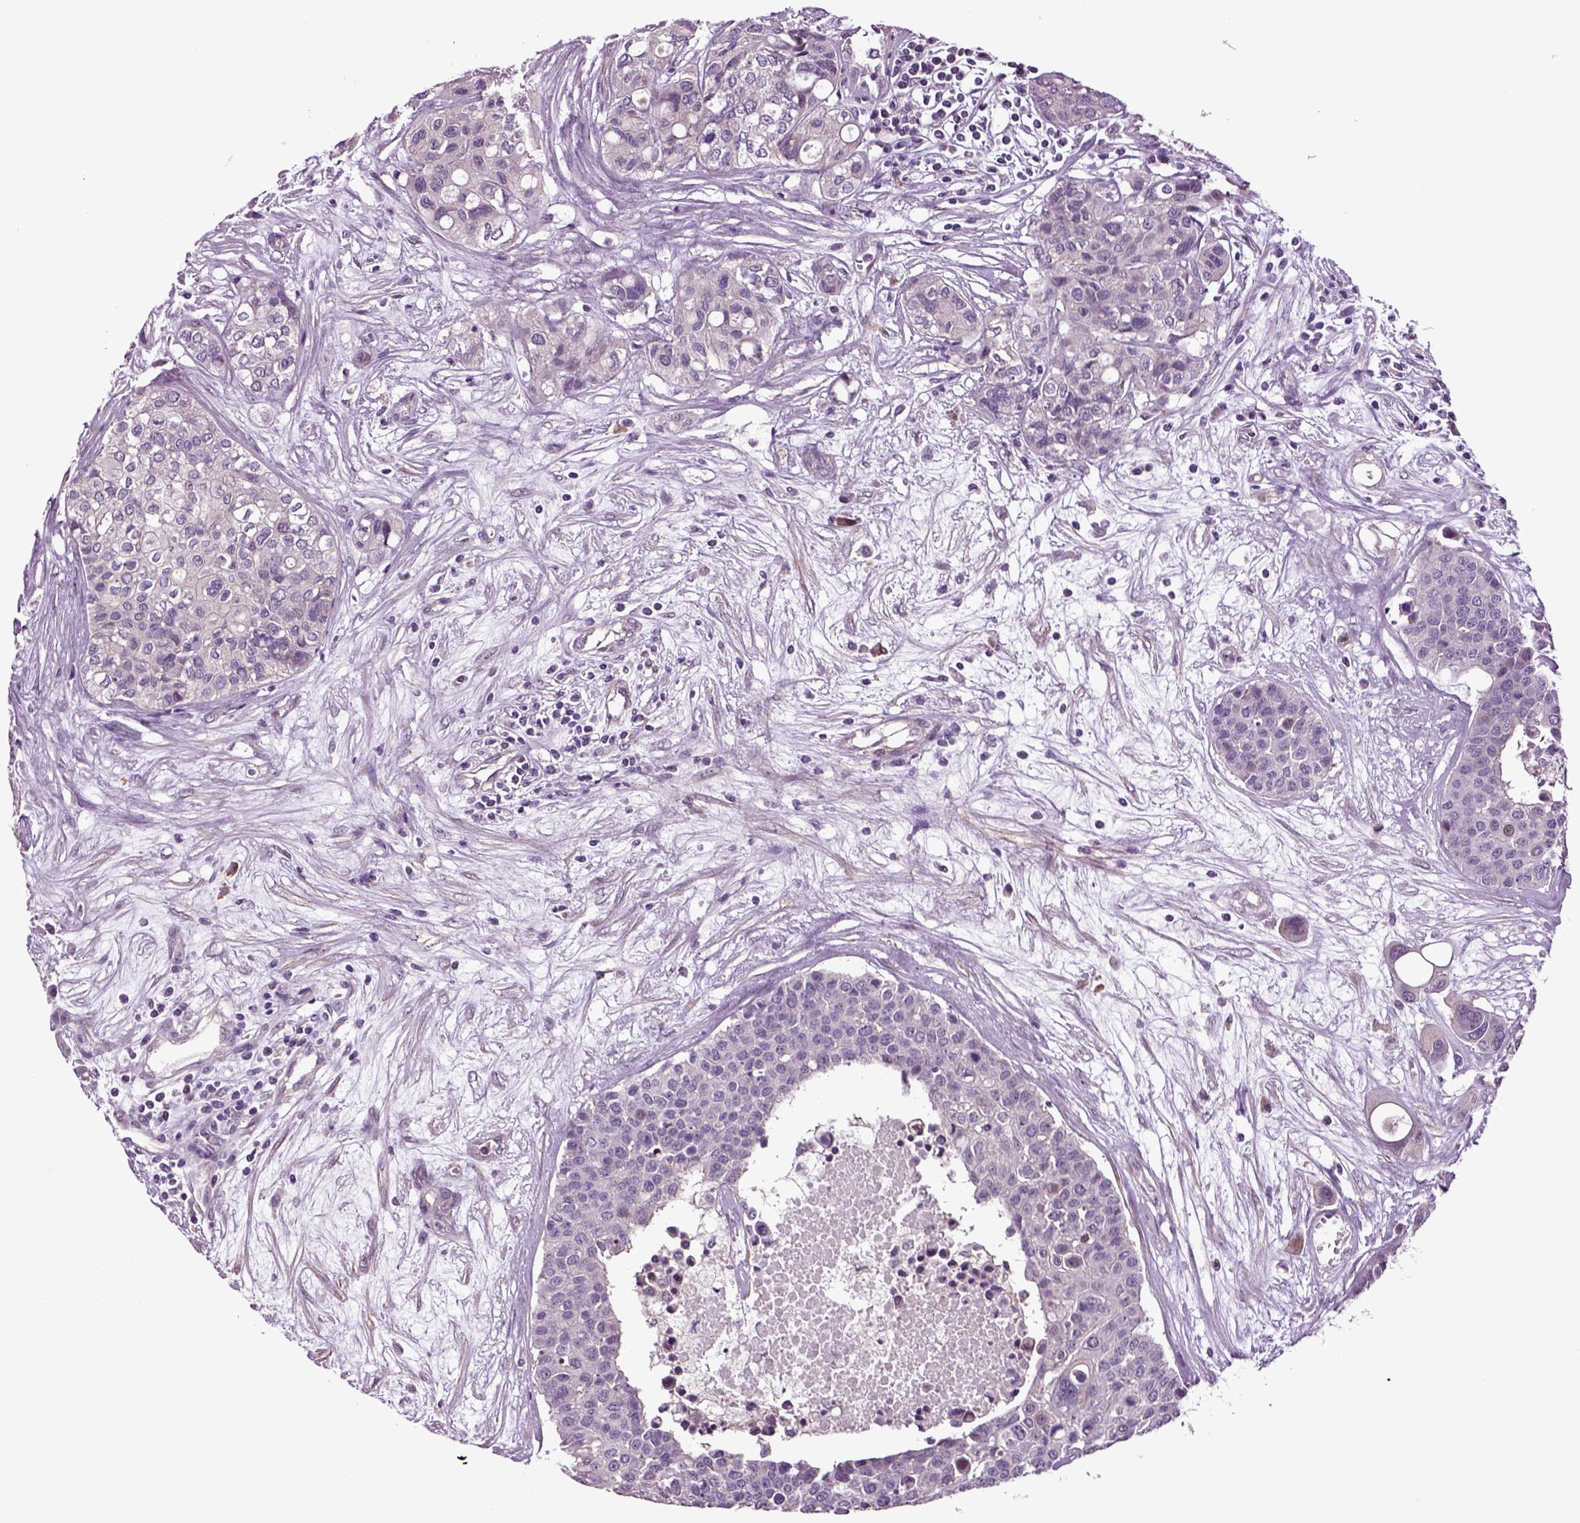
{"staining": {"intensity": "negative", "quantity": "none", "location": "none"}, "tissue": "carcinoid", "cell_type": "Tumor cells", "image_type": "cancer", "snomed": [{"axis": "morphology", "description": "Carcinoid, malignant, NOS"}, {"axis": "topography", "description": "Colon"}], "caption": "Immunohistochemistry (IHC) of carcinoid shows no staining in tumor cells.", "gene": "HAGHL", "patient": {"sex": "male", "age": 81}}